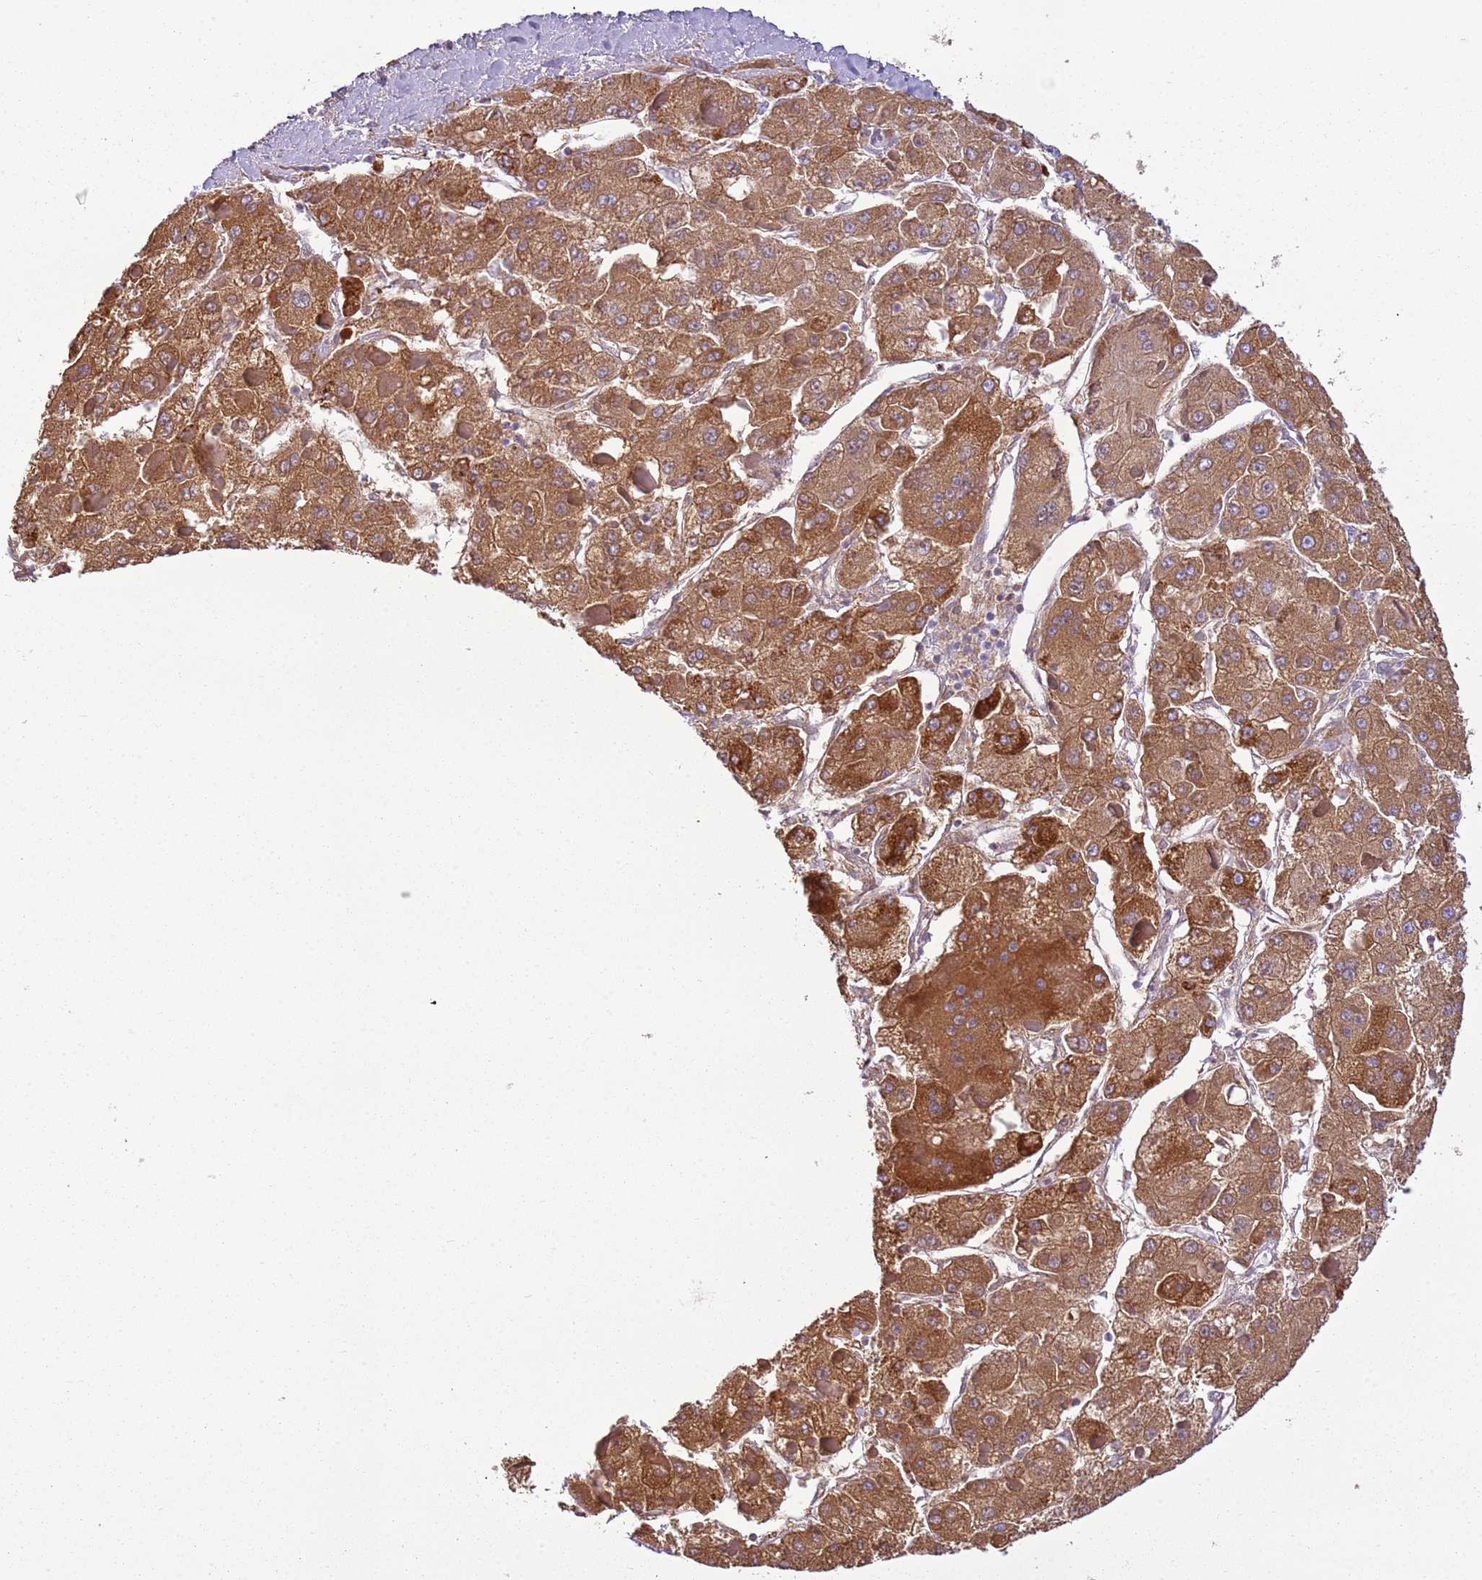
{"staining": {"intensity": "strong", "quantity": ">75%", "location": "cytoplasmic/membranous"}, "tissue": "liver cancer", "cell_type": "Tumor cells", "image_type": "cancer", "snomed": [{"axis": "morphology", "description": "Carcinoma, Hepatocellular, NOS"}, {"axis": "topography", "description": "Liver"}], "caption": "Human liver cancer stained for a protein (brown) displays strong cytoplasmic/membranous positive positivity in about >75% of tumor cells.", "gene": "OAF", "patient": {"sex": "female", "age": 73}}